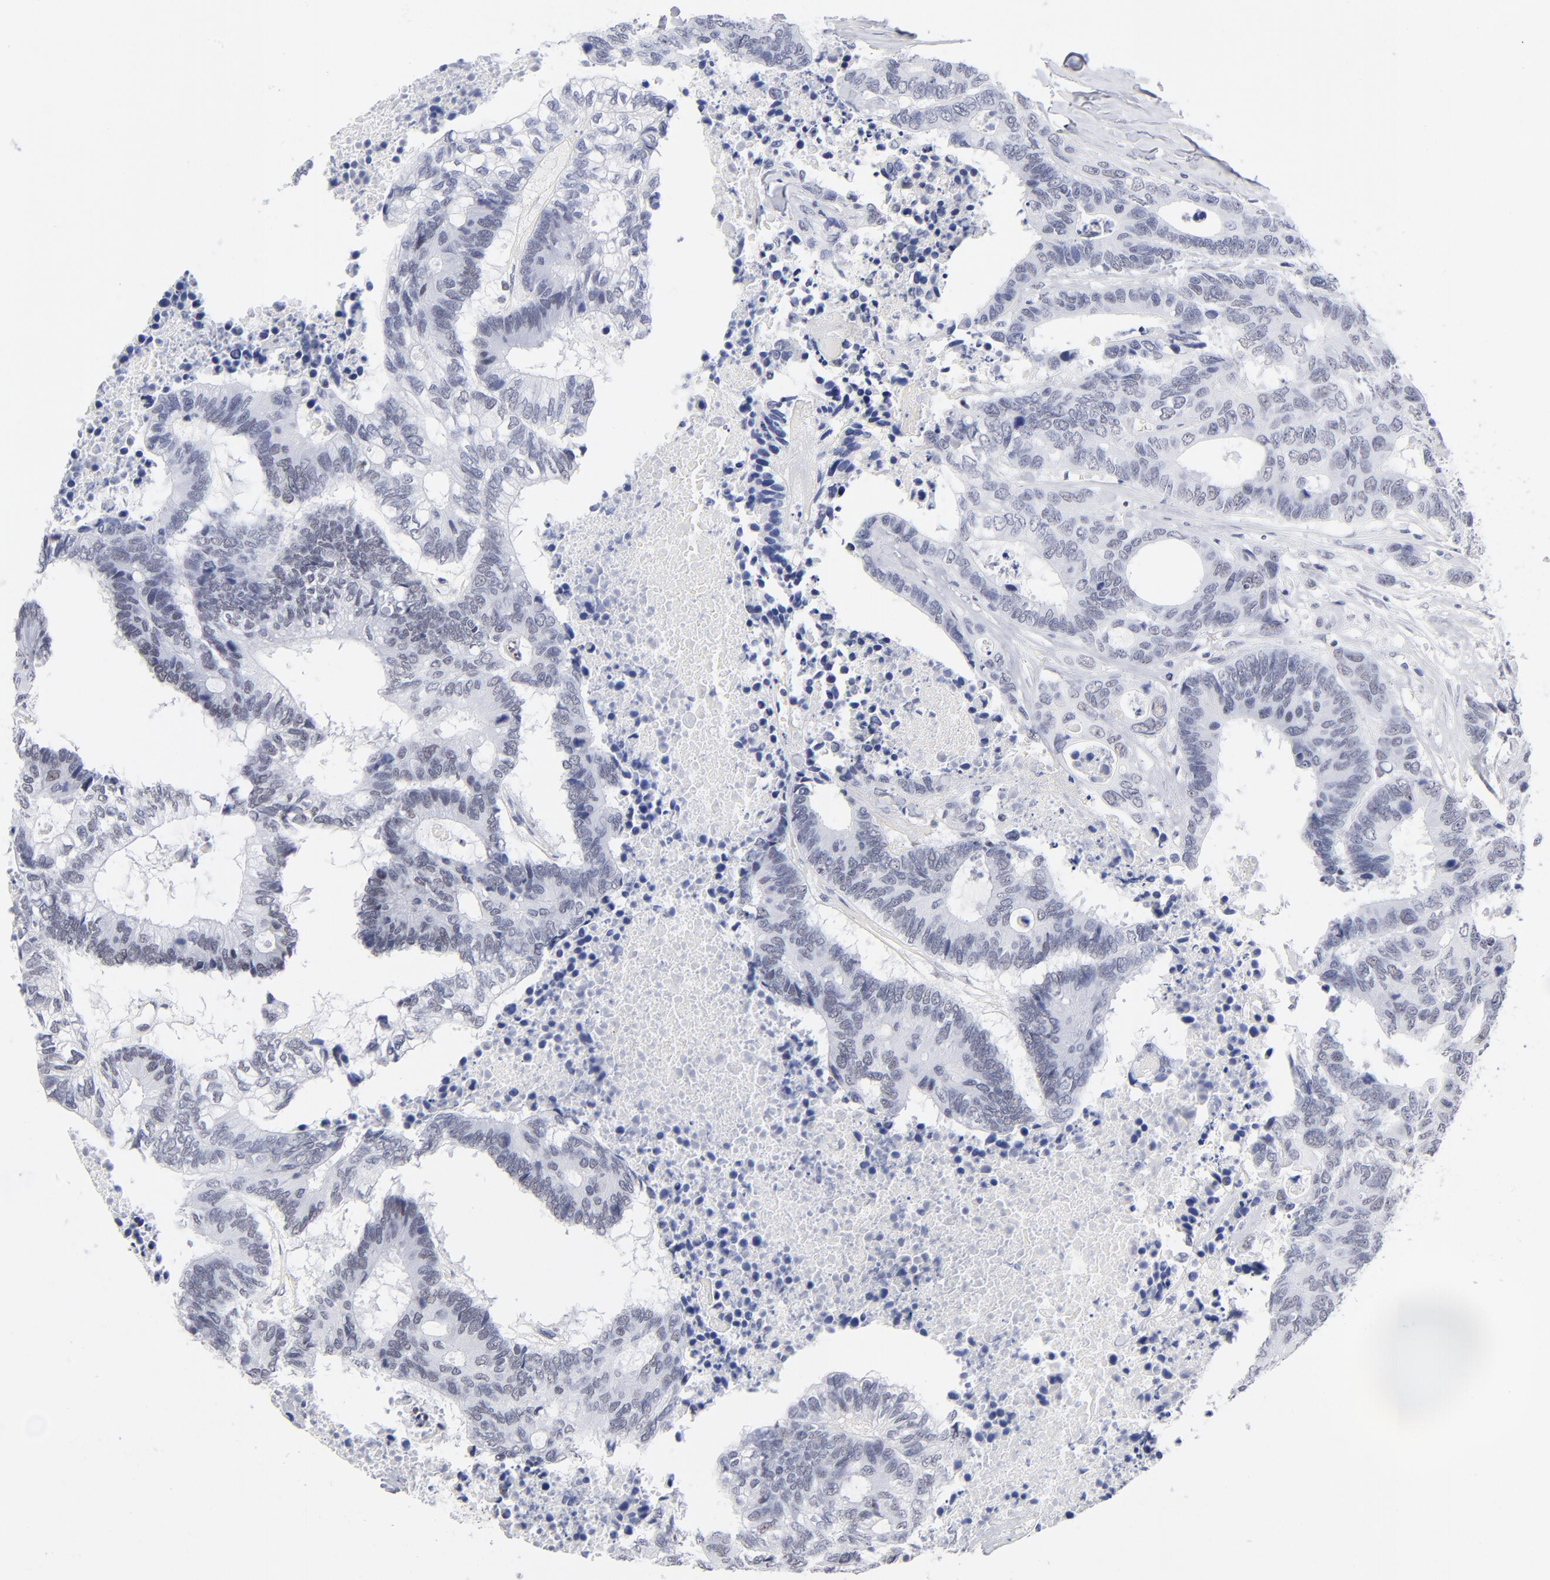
{"staining": {"intensity": "negative", "quantity": "none", "location": "none"}, "tissue": "colorectal cancer", "cell_type": "Tumor cells", "image_type": "cancer", "snomed": [{"axis": "morphology", "description": "Adenocarcinoma, NOS"}, {"axis": "topography", "description": "Rectum"}], "caption": "Tumor cells are negative for brown protein staining in colorectal cancer.", "gene": "SNRPB", "patient": {"sex": "male", "age": 55}}